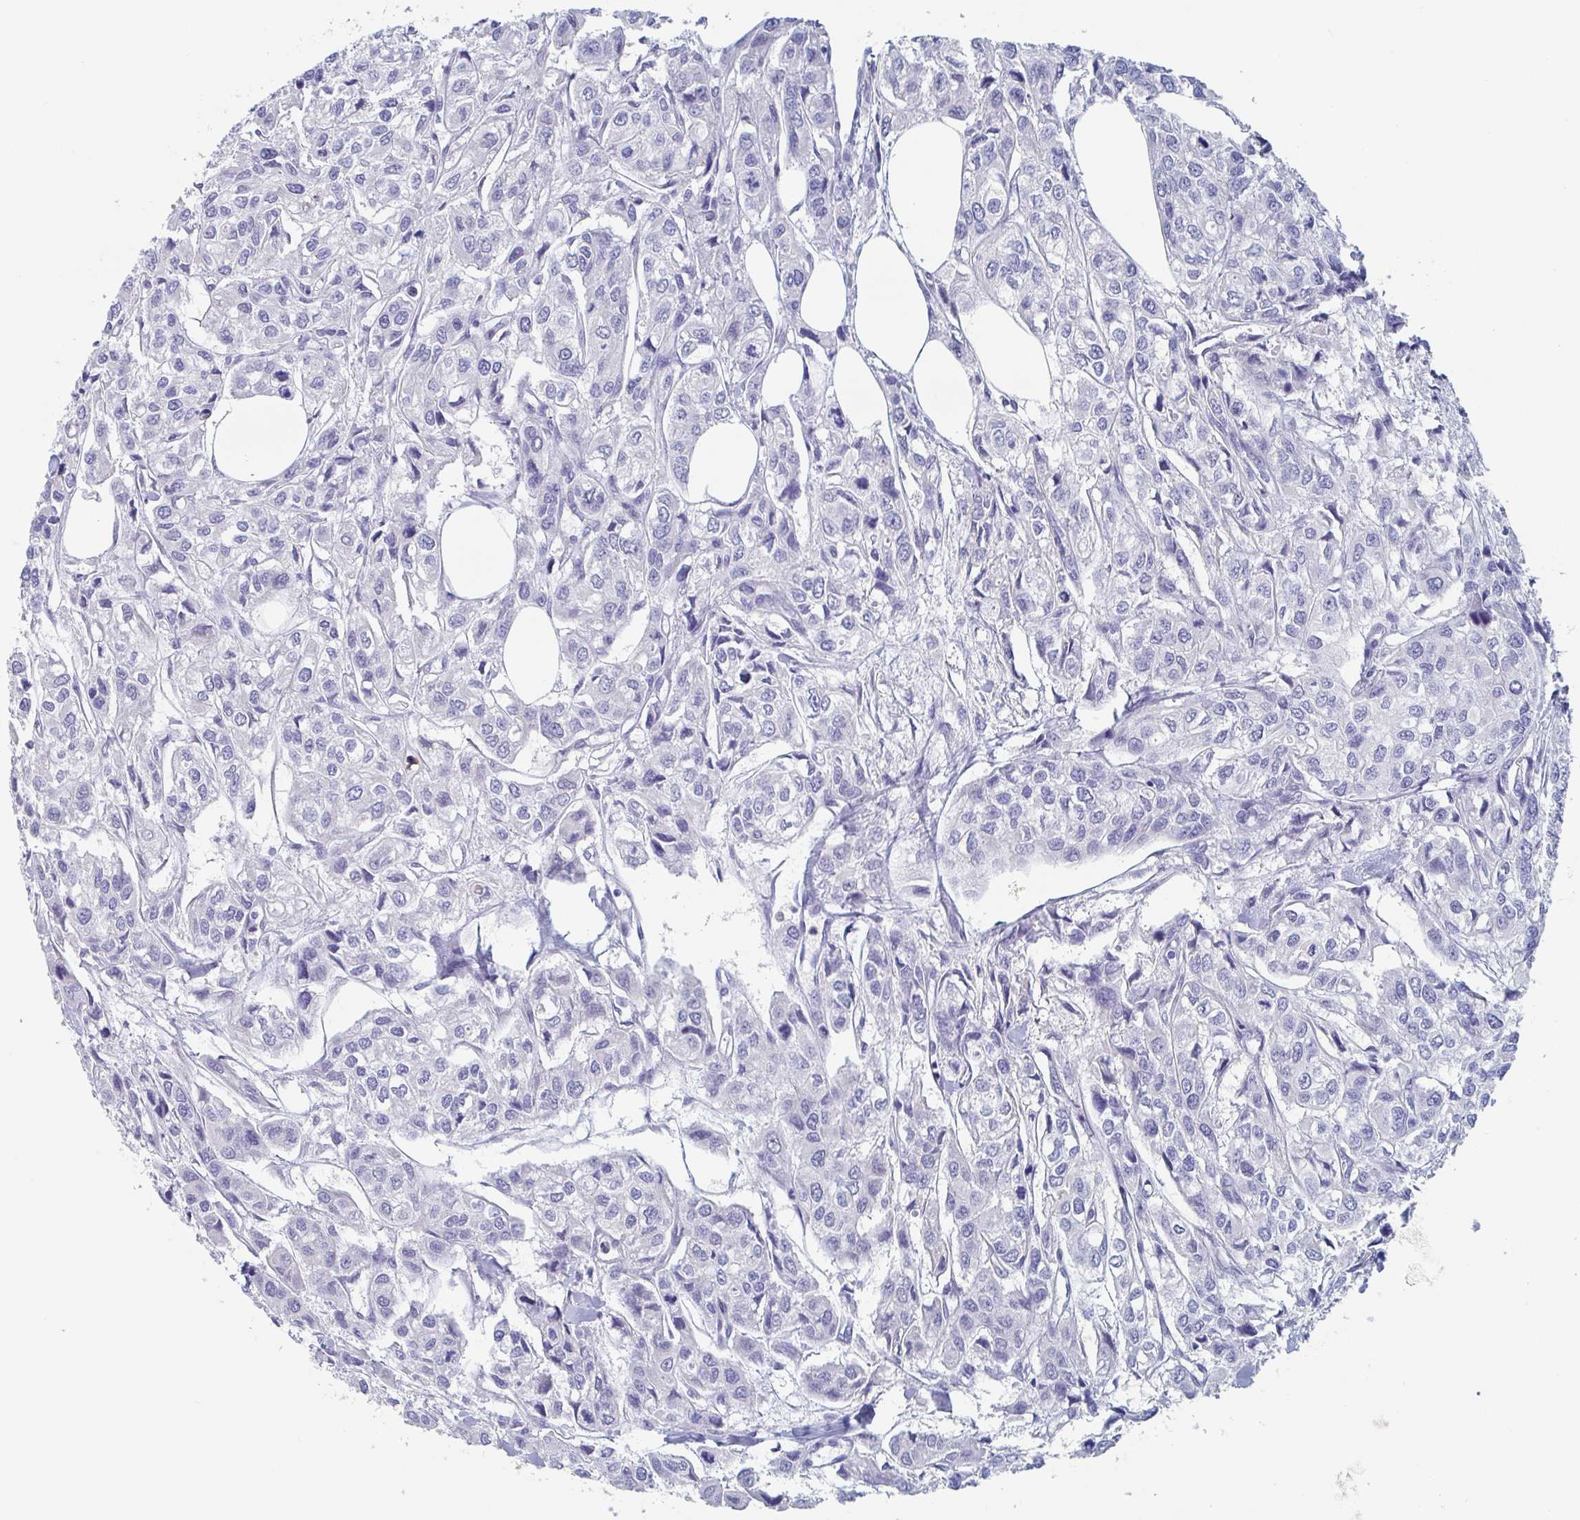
{"staining": {"intensity": "negative", "quantity": "none", "location": "none"}, "tissue": "urothelial cancer", "cell_type": "Tumor cells", "image_type": "cancer", "snomed": [{"axis": "morphology", "description": "Urothelial carcinoma, High grade"}, {"axis": "topography", "description": "Urinary bladder"}], "caption": "Human high-grade urothelial carcinoma stained for a protein using immunohistochemistry (IHC) exhibits no expression in tumor cells.", "gene": "NT5C3B", "patient": {"sex": "male", "age": 67}}